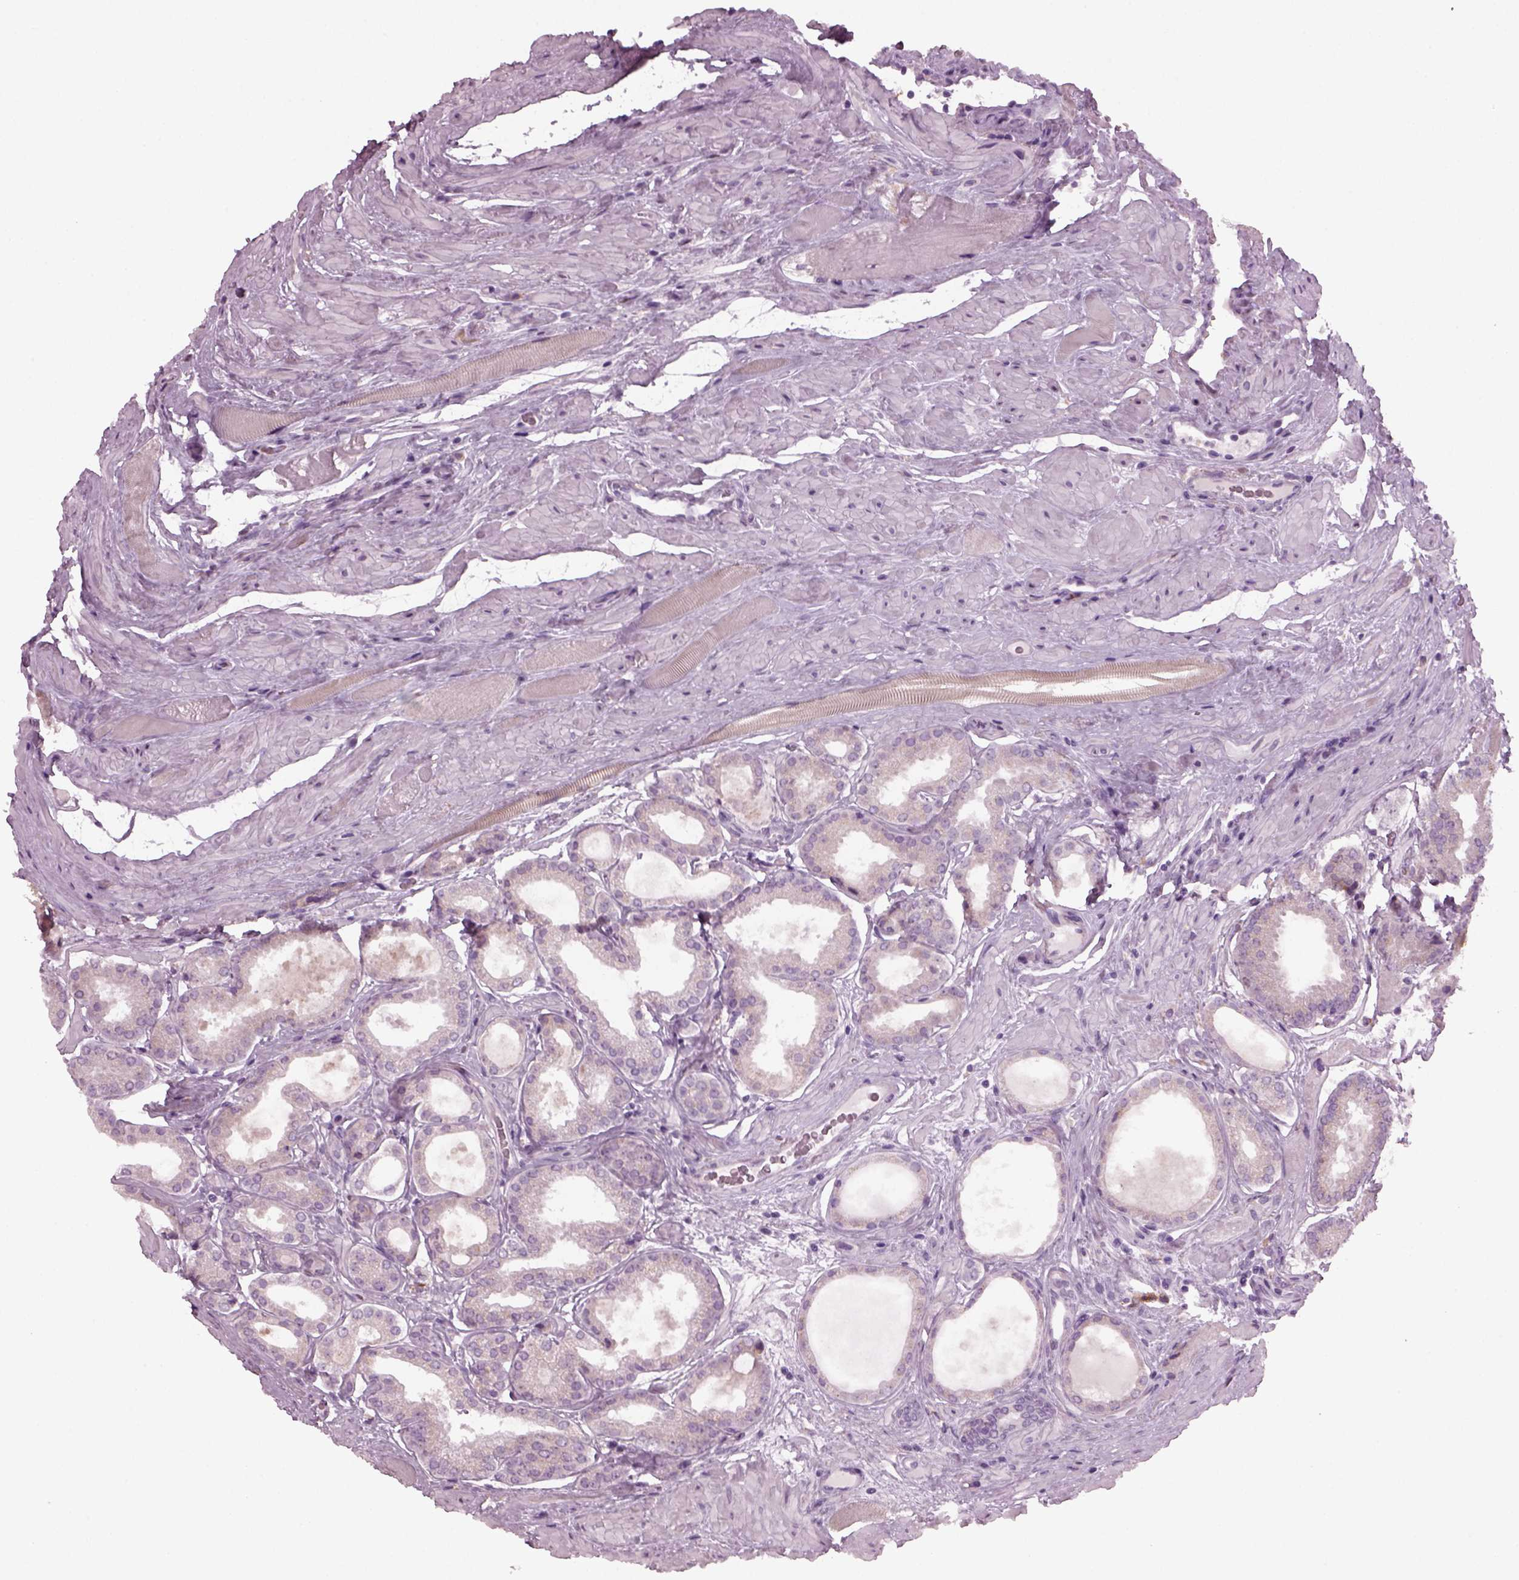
{"staining": {"intensity": "negative", "quantity": "none", "location": "none"}, "tissue": "prostate cancer", "cell_type": "Tumor cells", "image_type": "cancer", "snomed": [{"axis": "morphology", "description": "Adenocarcinoma, NOS"}, {"axis": "topography", "description": "Prostate"}], "caption": "Immunohistochemistry (IHC) micrograph of neoplastic tissue: human prostate cancer (adenocarcinoma) stained with DAB (3,3'-diaminobenzidine) reveals no significant protein positivity in tumor cells.", "gene": "TMEM231", "patient": {"sex": "male", "age": 63}}